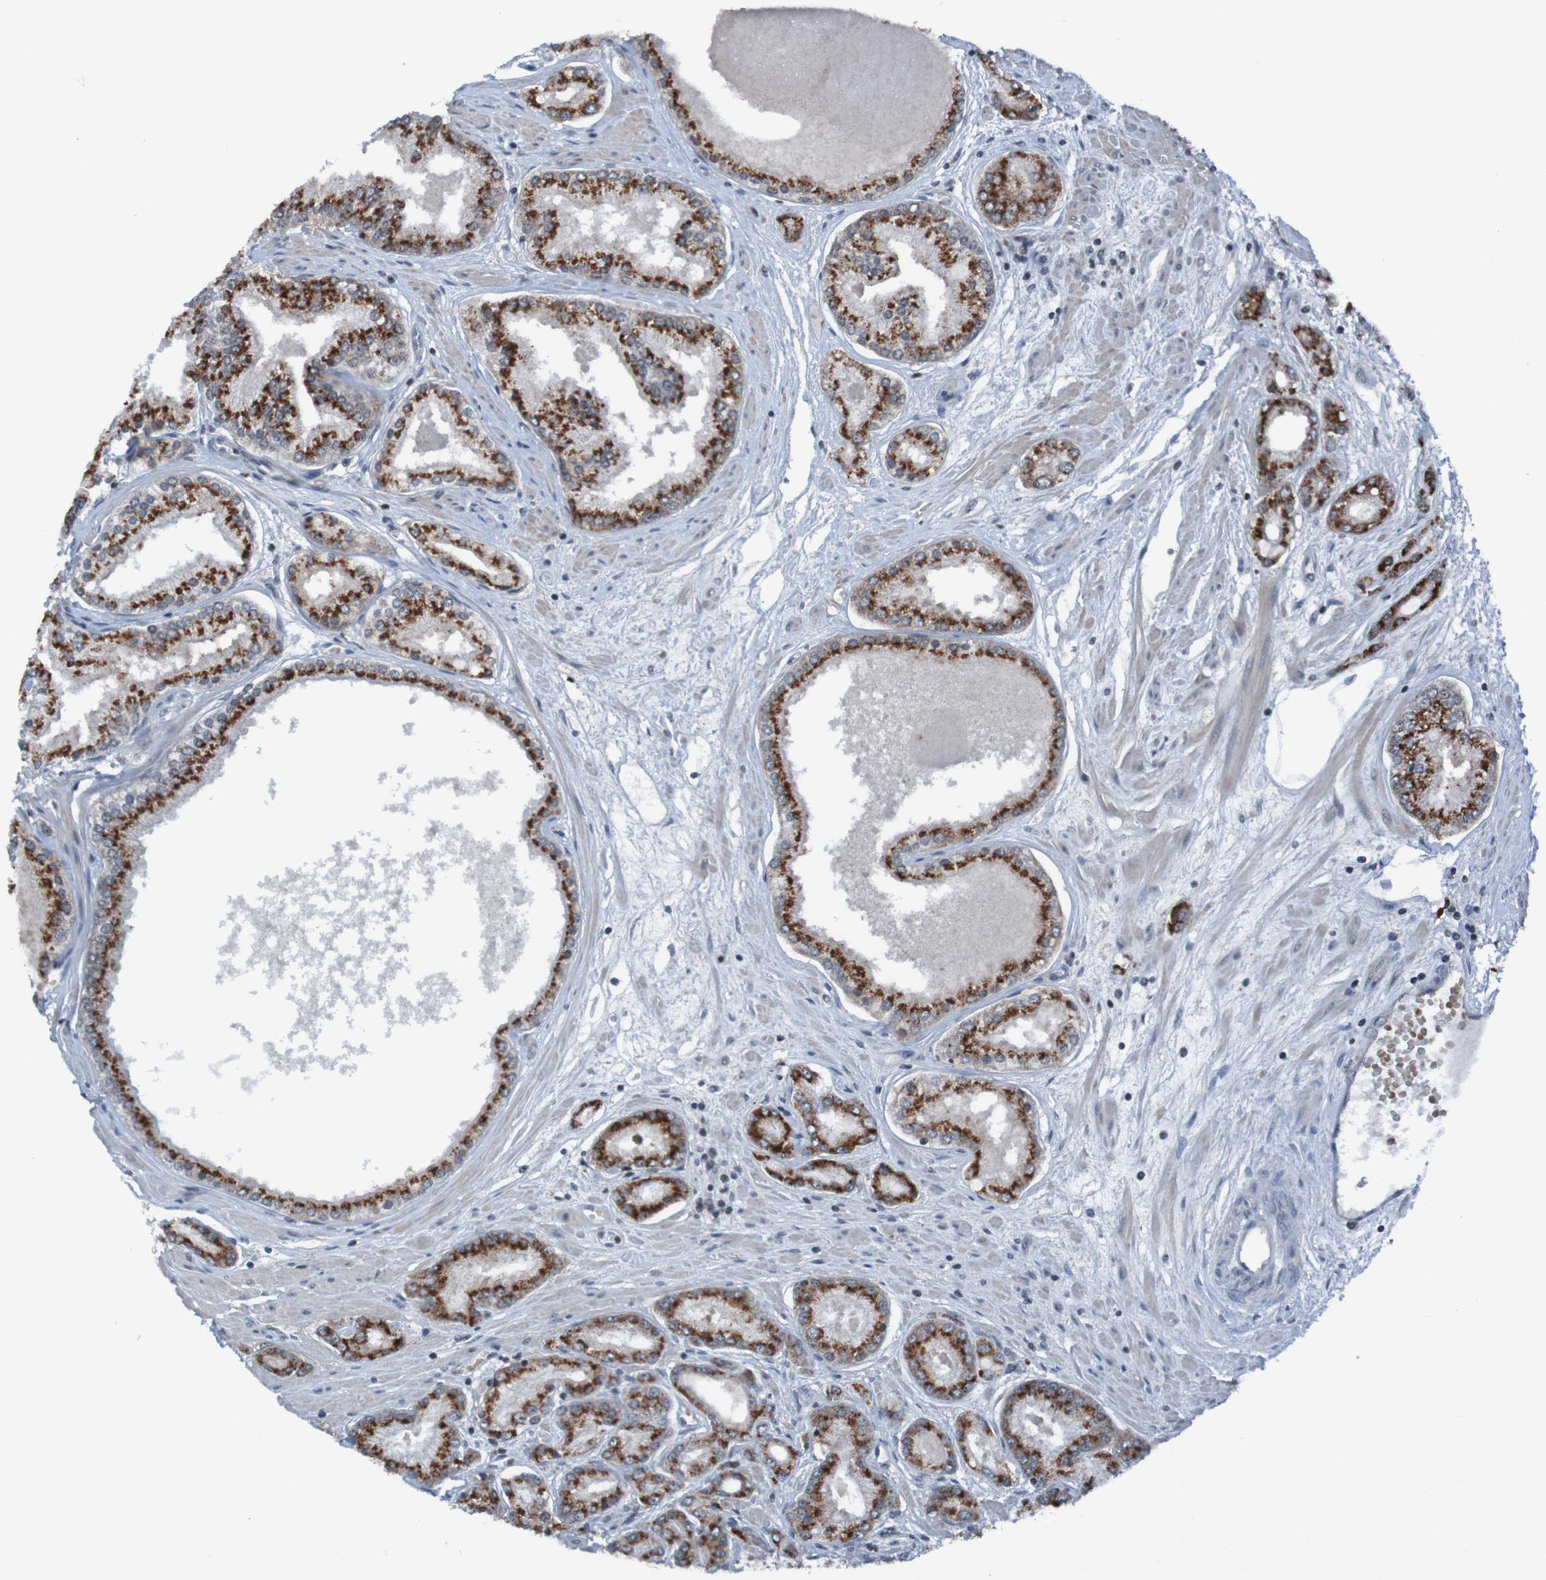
{"staining": {"intensity": "strong", "quantity": ">75%", "location": "cytoplasmic/membranous"}, "tissue": "prostate cancer", "cell_type": "Tumor cells", "image_type": "cancer", "snomed": [{"axis": "morphology", "description": "Adenocarcinoma, High grade"}, {"axis": "topography", "description": "Prostate"}], "caption": "The photomicrograph shows immunohistochemical staining of prostate adenocarcinoma (high-grade). There is strong cytoplasmic/membranous staining is identified in approximately >75% of tumor cells.", "gene": "UNG", "patient": {"sex": "male", "age": 59}}